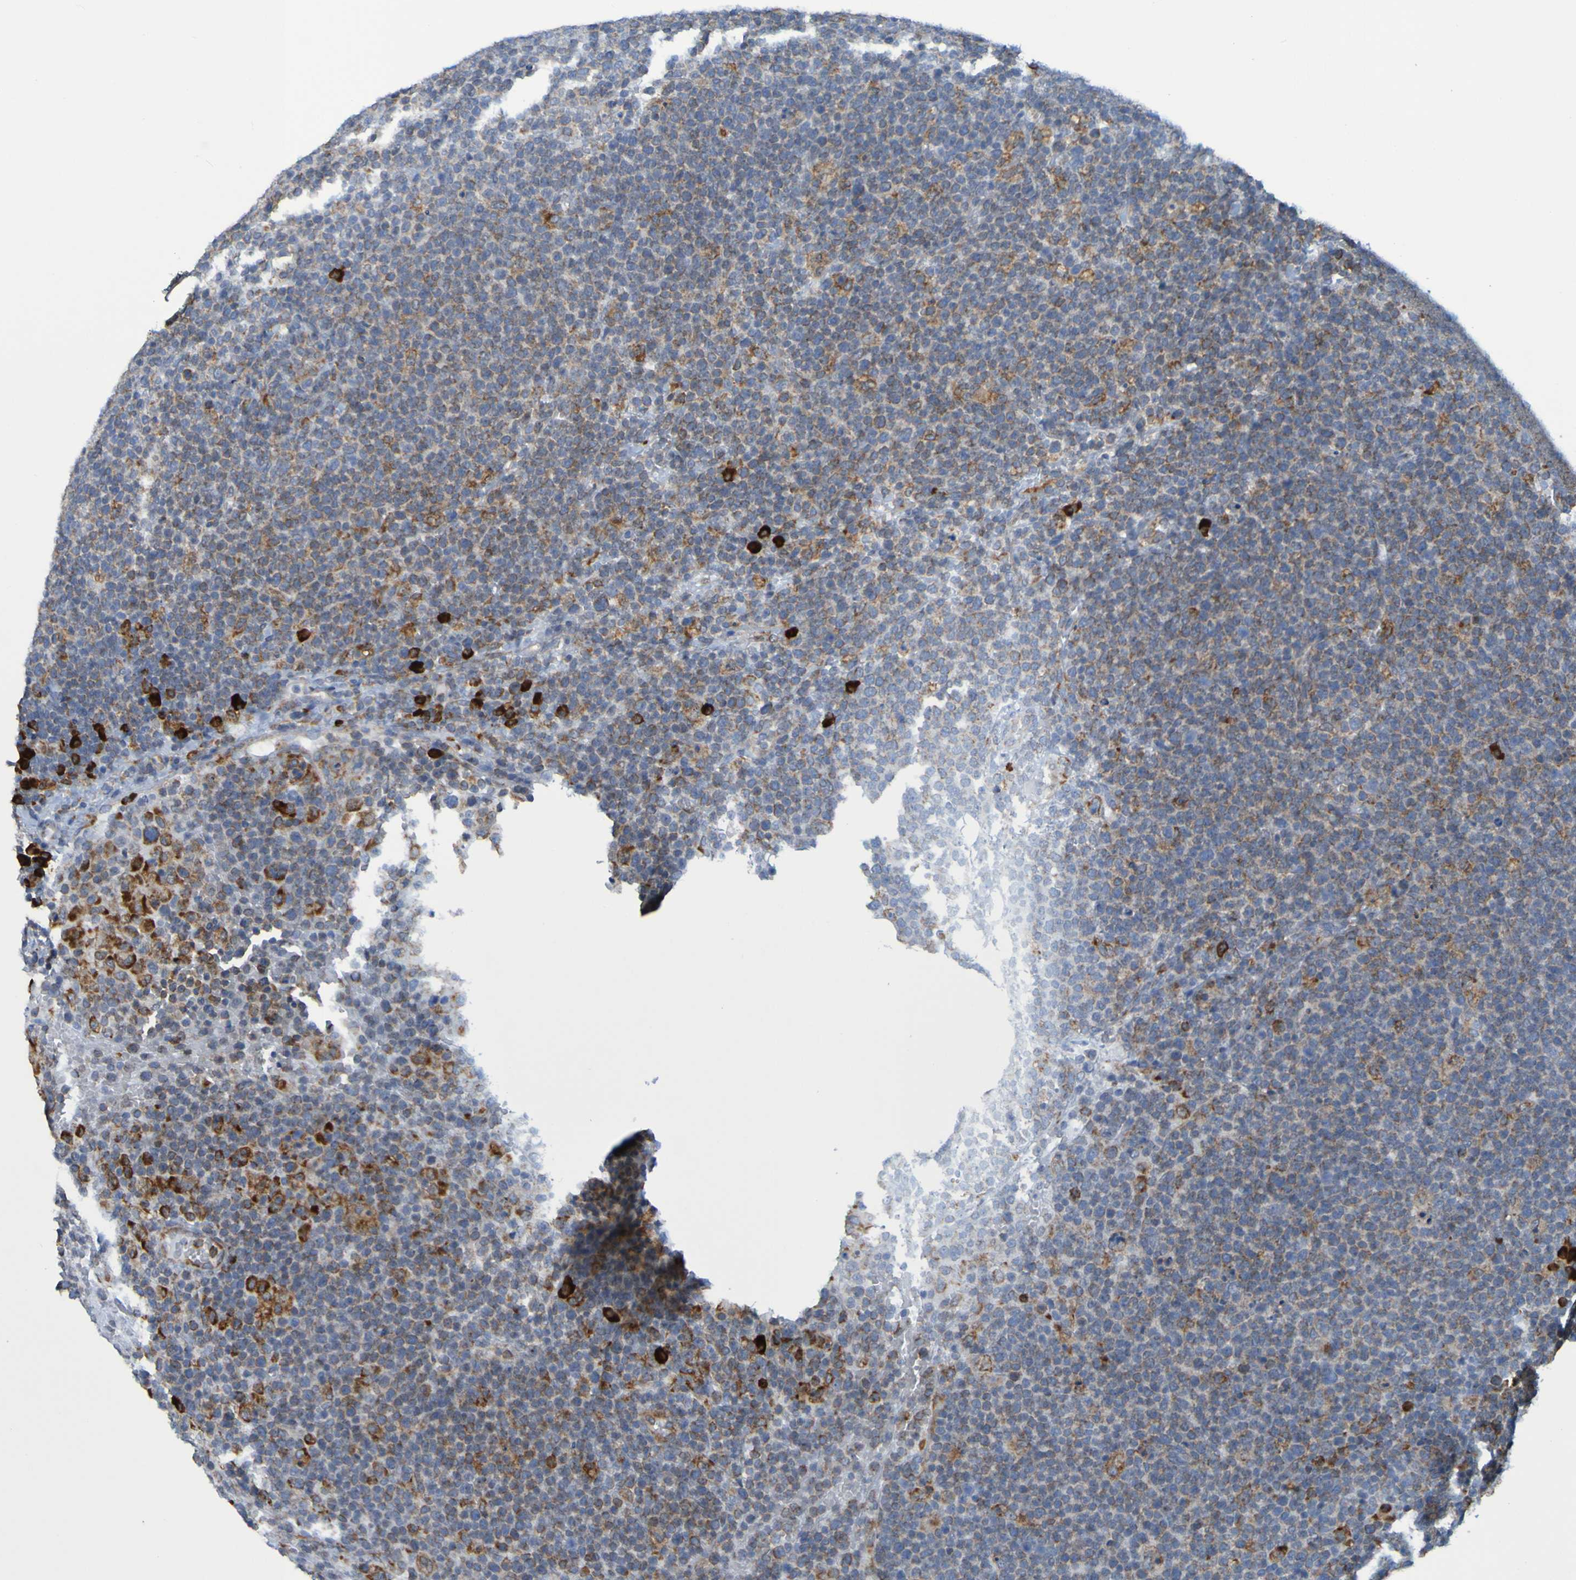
{"staining": {"intensity": "weak", "quantity": "<25%", "location": "cytoplasmic/membranous"}, "tissue": "lymphoma", "cell_type": "Tumor cells", "image_type": "cancer", "snomed": [{"axis": "morphology", "description": "Malignant lymphoma, non-Hodgkin's type, High grade"}, {"axis": "topography", "description": "Lymph node"}], "caption": "The immunohistochemistry photomicrograph has no significant expression in tumor cells of lymphoma tissue.", "gene": "SSR1", "patient": {"sex": "male", "age": 61}}